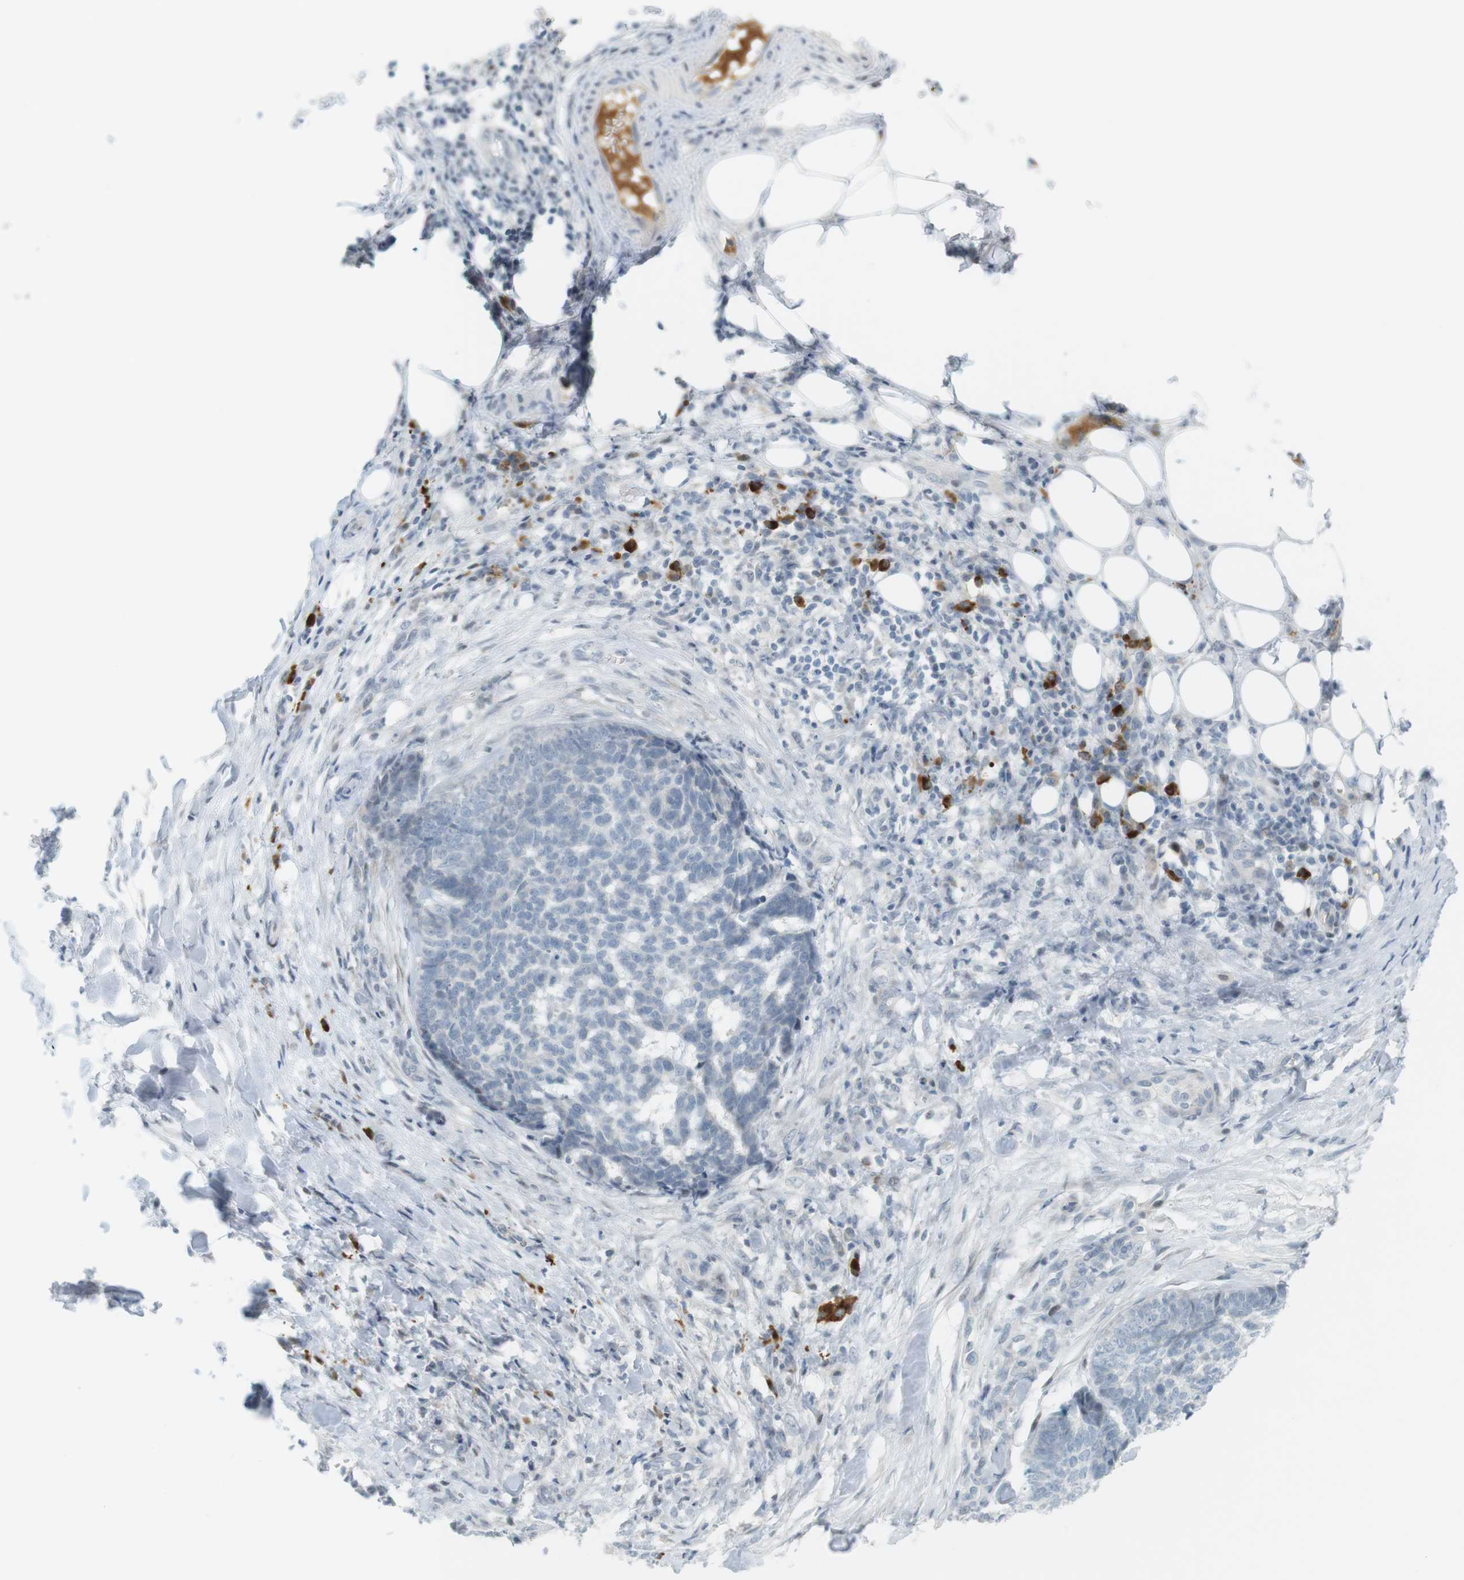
{"staining": {"intensity": "negative", "quantity": "none", "location": "none"}, "tissue": "skin cancer", "cell_type": "Tumor cells", "image_type": "cancer", "snomed": [{"axis": "morphology", "description": "Basal cell carcinoma"}, {"axis": "topography", "description": "Skin"}], "caption": "A histopathology image of basal cell carcinoma (skin) stained for a protein demonstrates no brown staining in tumor cells.", "gene": "DMC1", "patient": {"sex": "male", "age": 84}}